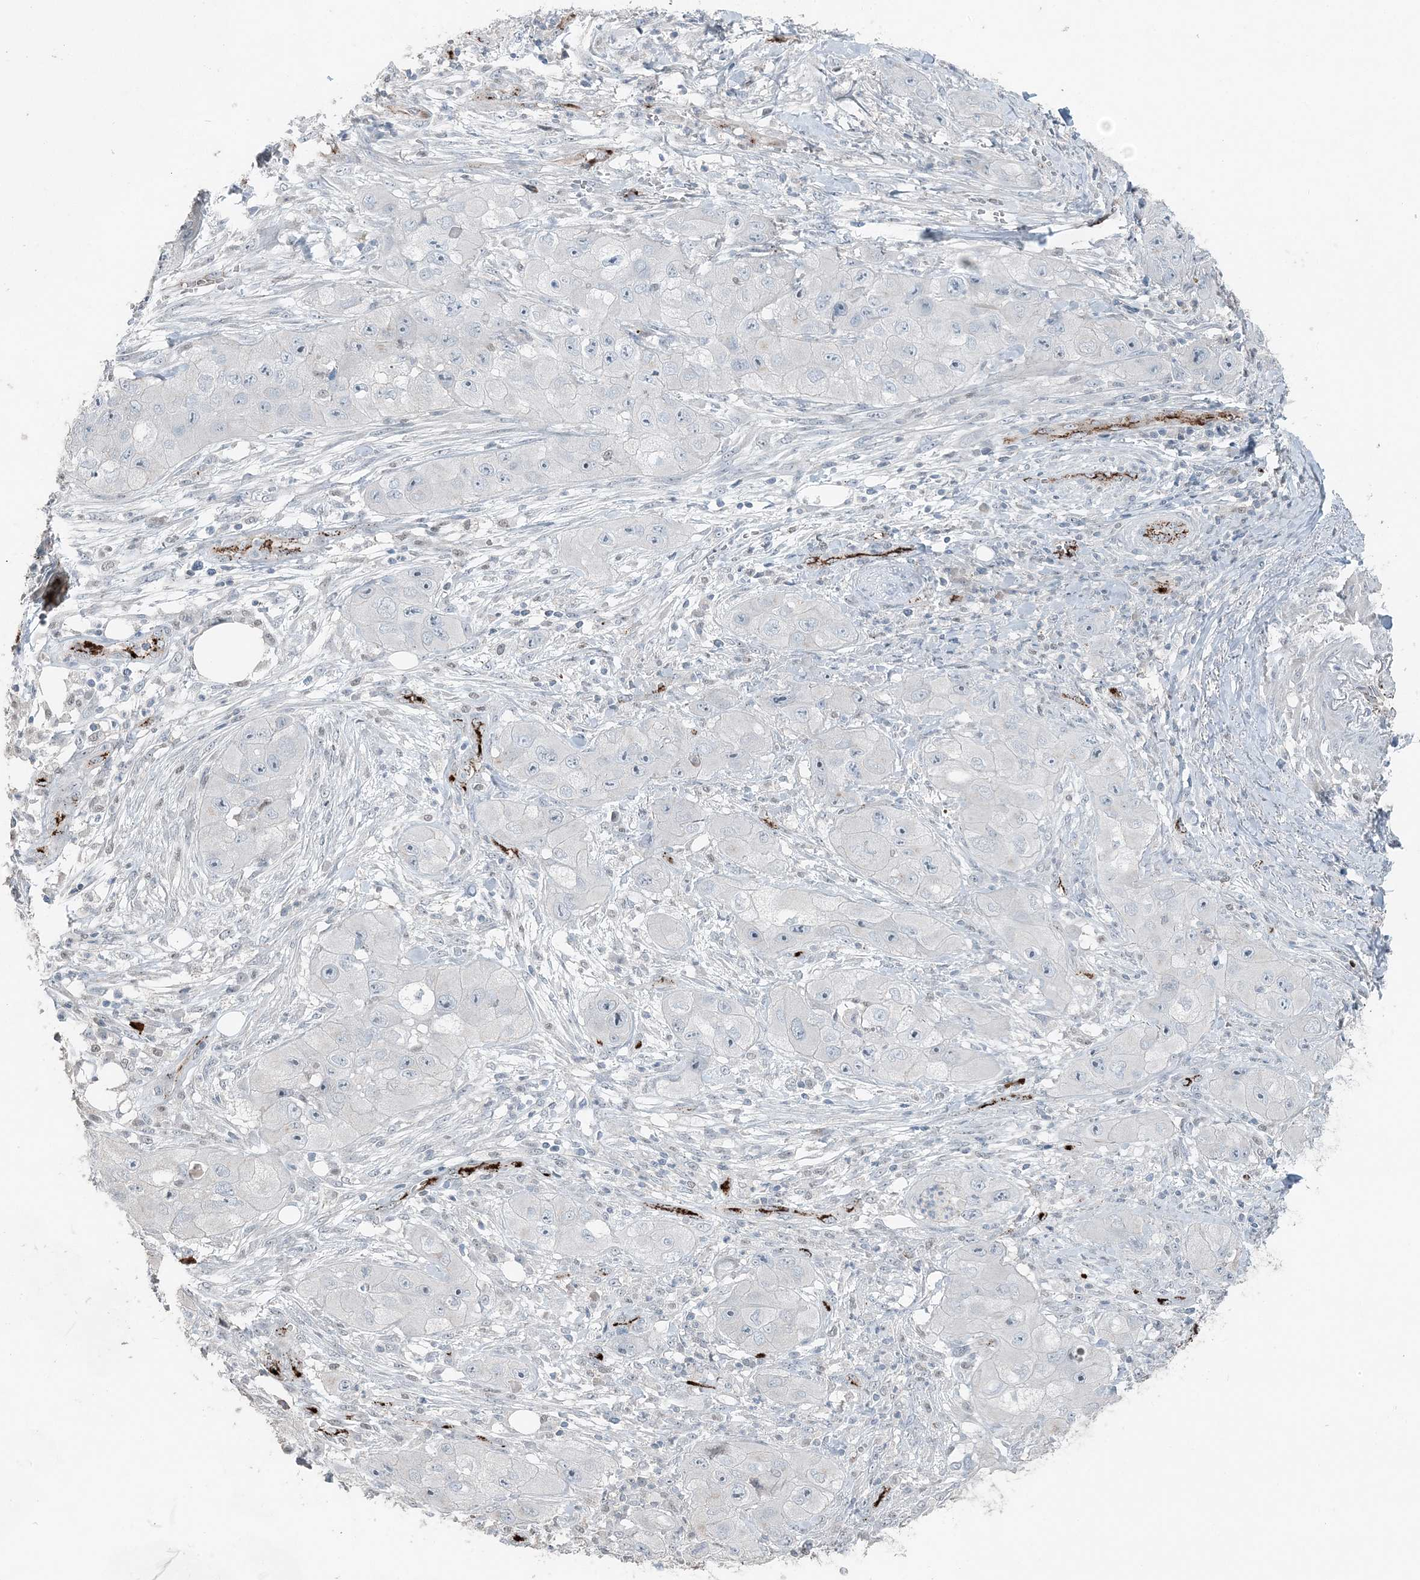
{"staining": {"intensity": "negative", "quantity": "none", "location": "none"}, "tissue": "skin cancer", "cell_type": "Tumor cells", "image_type": "cancer", "snomed": [{"axis": "morphology", "description": "Squamous cell carcinoma, NOS"}, {"axis": "topography", "description": "Skin"}, {"axis": "topography", "description": "Subcutis"}], "caption": "Tumor cells are negative for protein expression in human skin cancer (squamous cell carcinoma).", "gene": "ELOVL7", "patient": {"sex": "male", "age": 73}}